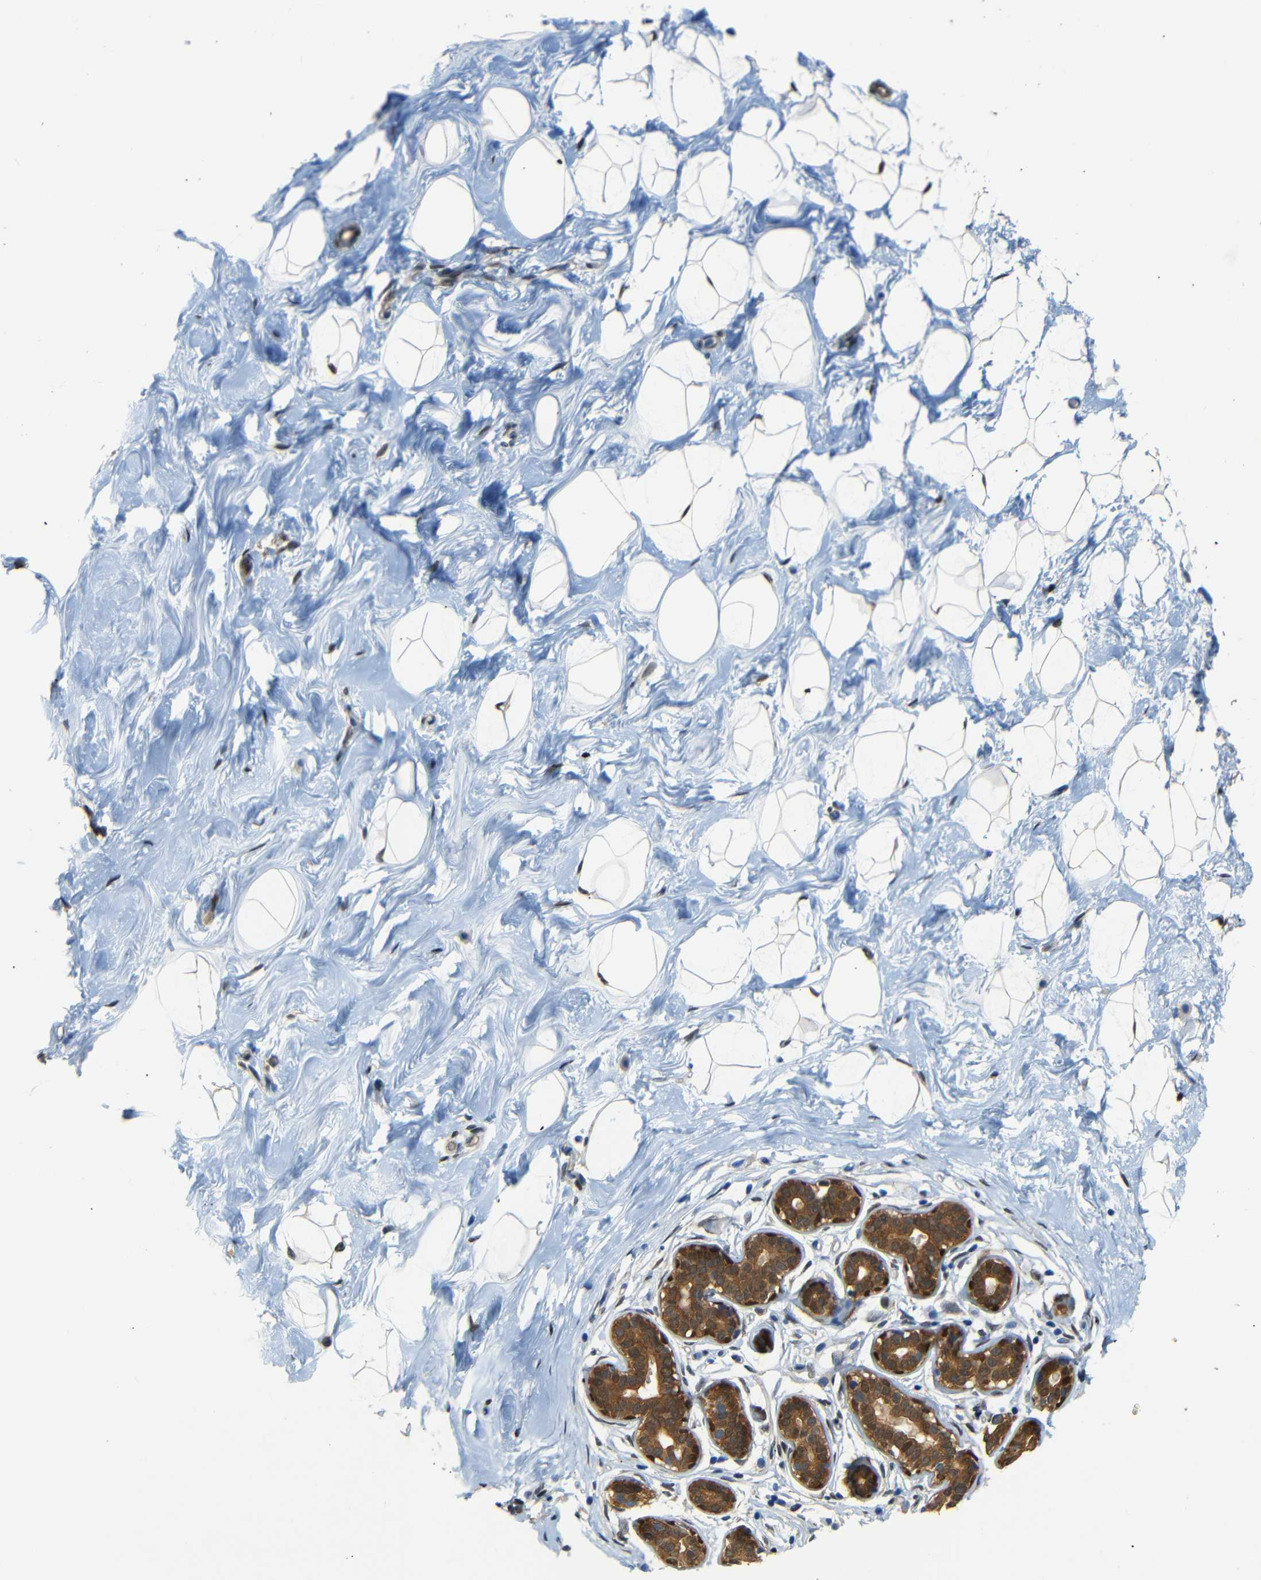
{"staining": {"intensity": "strong", "quantity": ">75%", "location": "nuclear"}, "tissue": "breast", "cell_type": "Adipocytes", "image_type": "normal", "snomed": [{"axis": "morphology", "description": "Normal tissue, NOS"}, {"axis": "topography", "description": "Breast"}], "caption": "Immunohistochemistry staining of benign breast, which displays high levels of strong nuclear positivity in about >75% of adipocytes indicating strong nuclear protein expression. The staining was performed using DAB (3,3'-diaminobenzidine) (brown) for protein detection and nuclei were counterstained in hematoxylin (blue).", "gene": "YAP1", "patient": {"sex": "female", "age": 23}}